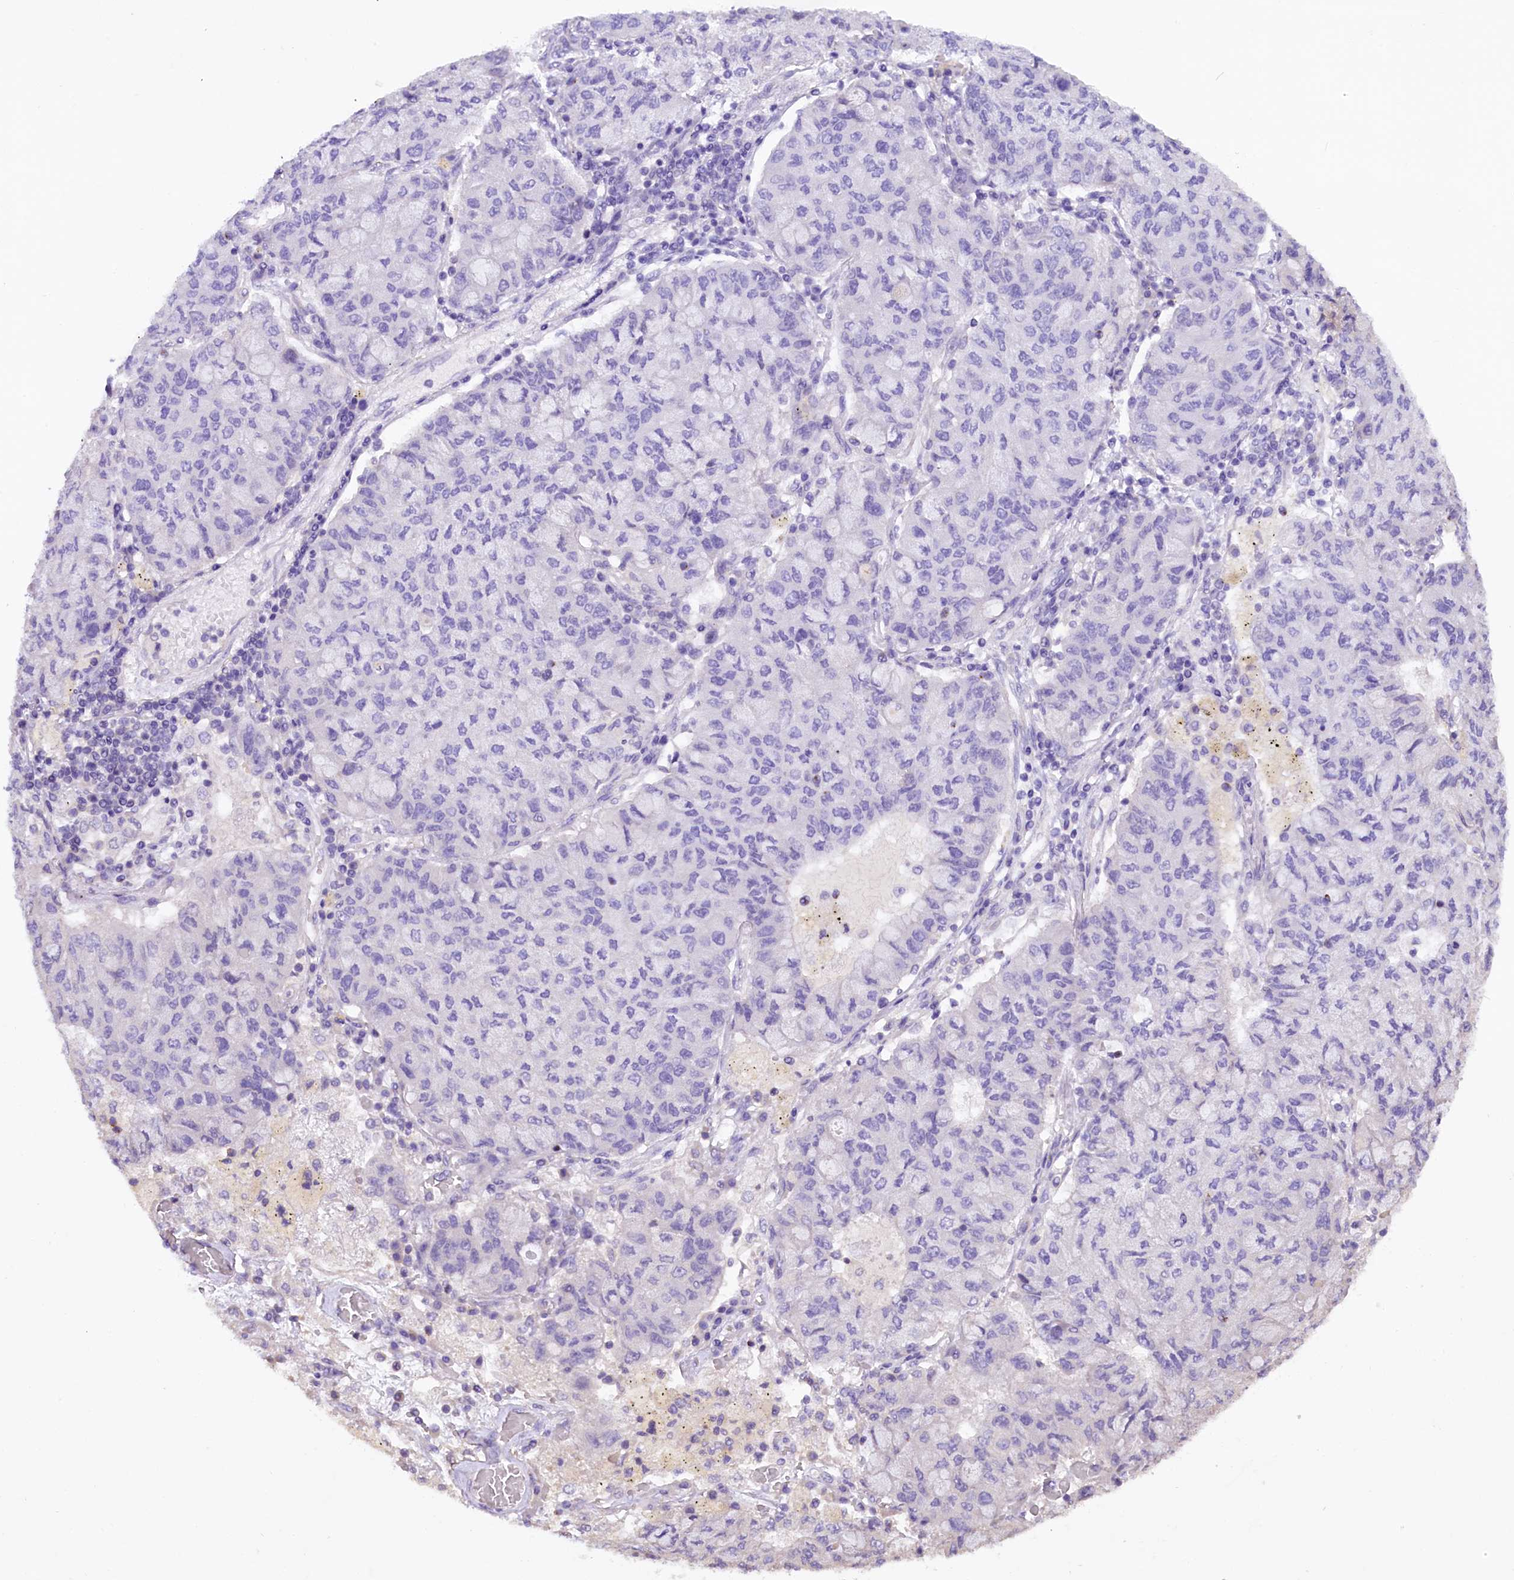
{"staining": {"intensity": "negative", "quantity": "none", "location": "none"}, "tissue": "lung cancer", "cell_type": "Tumor cells", "image_type": "cancer", "snomed": [{"axis": "morphology", "description": "Squamous cell carcinoma, NOS"}, {"axis": "topography", "description": "Lung"}], "caption": "Lung squamous cell carcinoma was stained to show a protein in brown. There is no significant expression in tumor cells.", "gene": "AP3B2", "patient": {"sex": "male", "age": 74}}